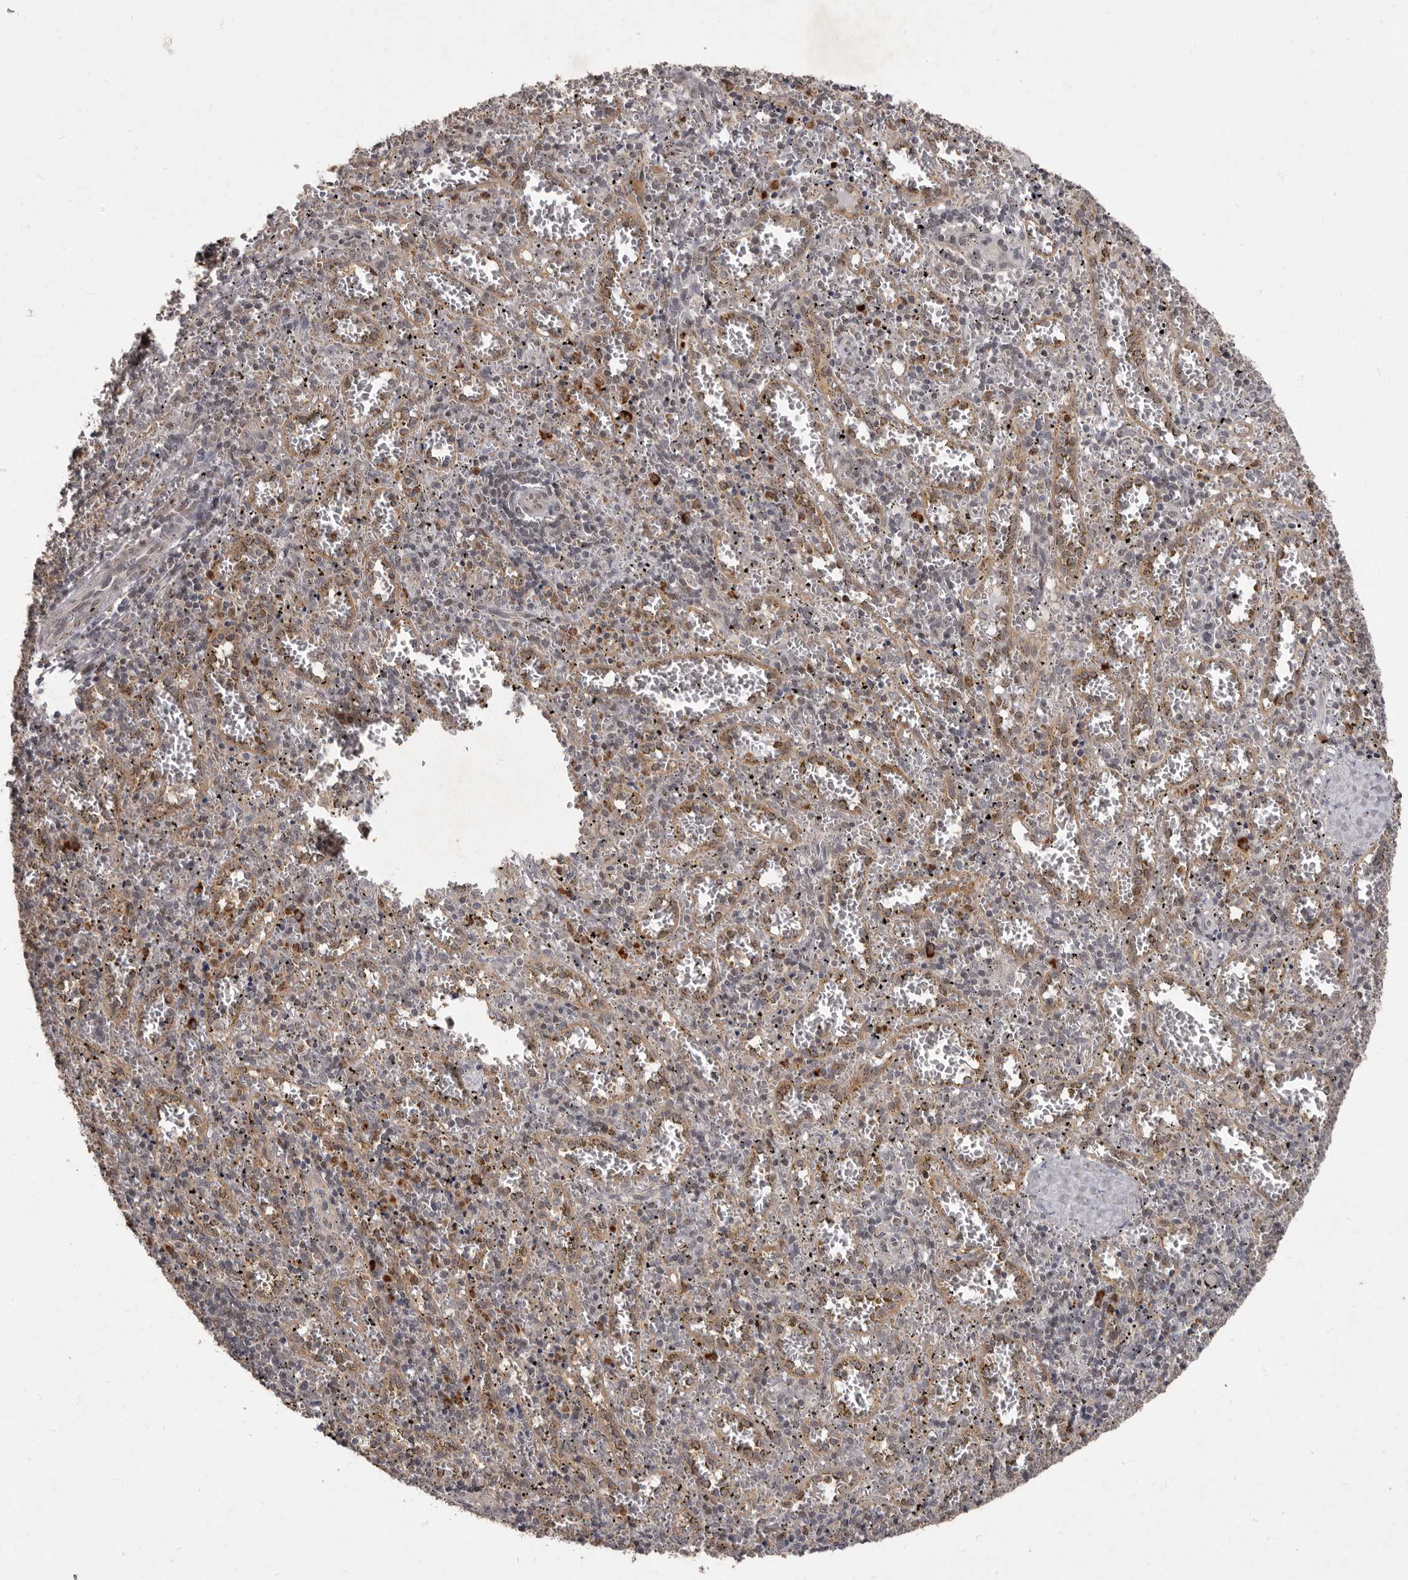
{"staining": {"intensity": "moderate", "quantity": "25%-75%", "location": "cytoplasmic/membranous"}, "tissue": "spleen", "cell_type": "Cells in red pulp", "image_type": "normal", "snomed": [{"axis": "morphology", "description": "Normal tissue, NOS"}, {"axis": "topography", "description": "Spleen"}], "caption": "Protein expression analysis of benign spleen shows moderate cytoplasmic/membranous expression in about 25%-75% of cells in red pulp.", "gene": "ACLY", "patient": {"sex": "male", "age": 11}}